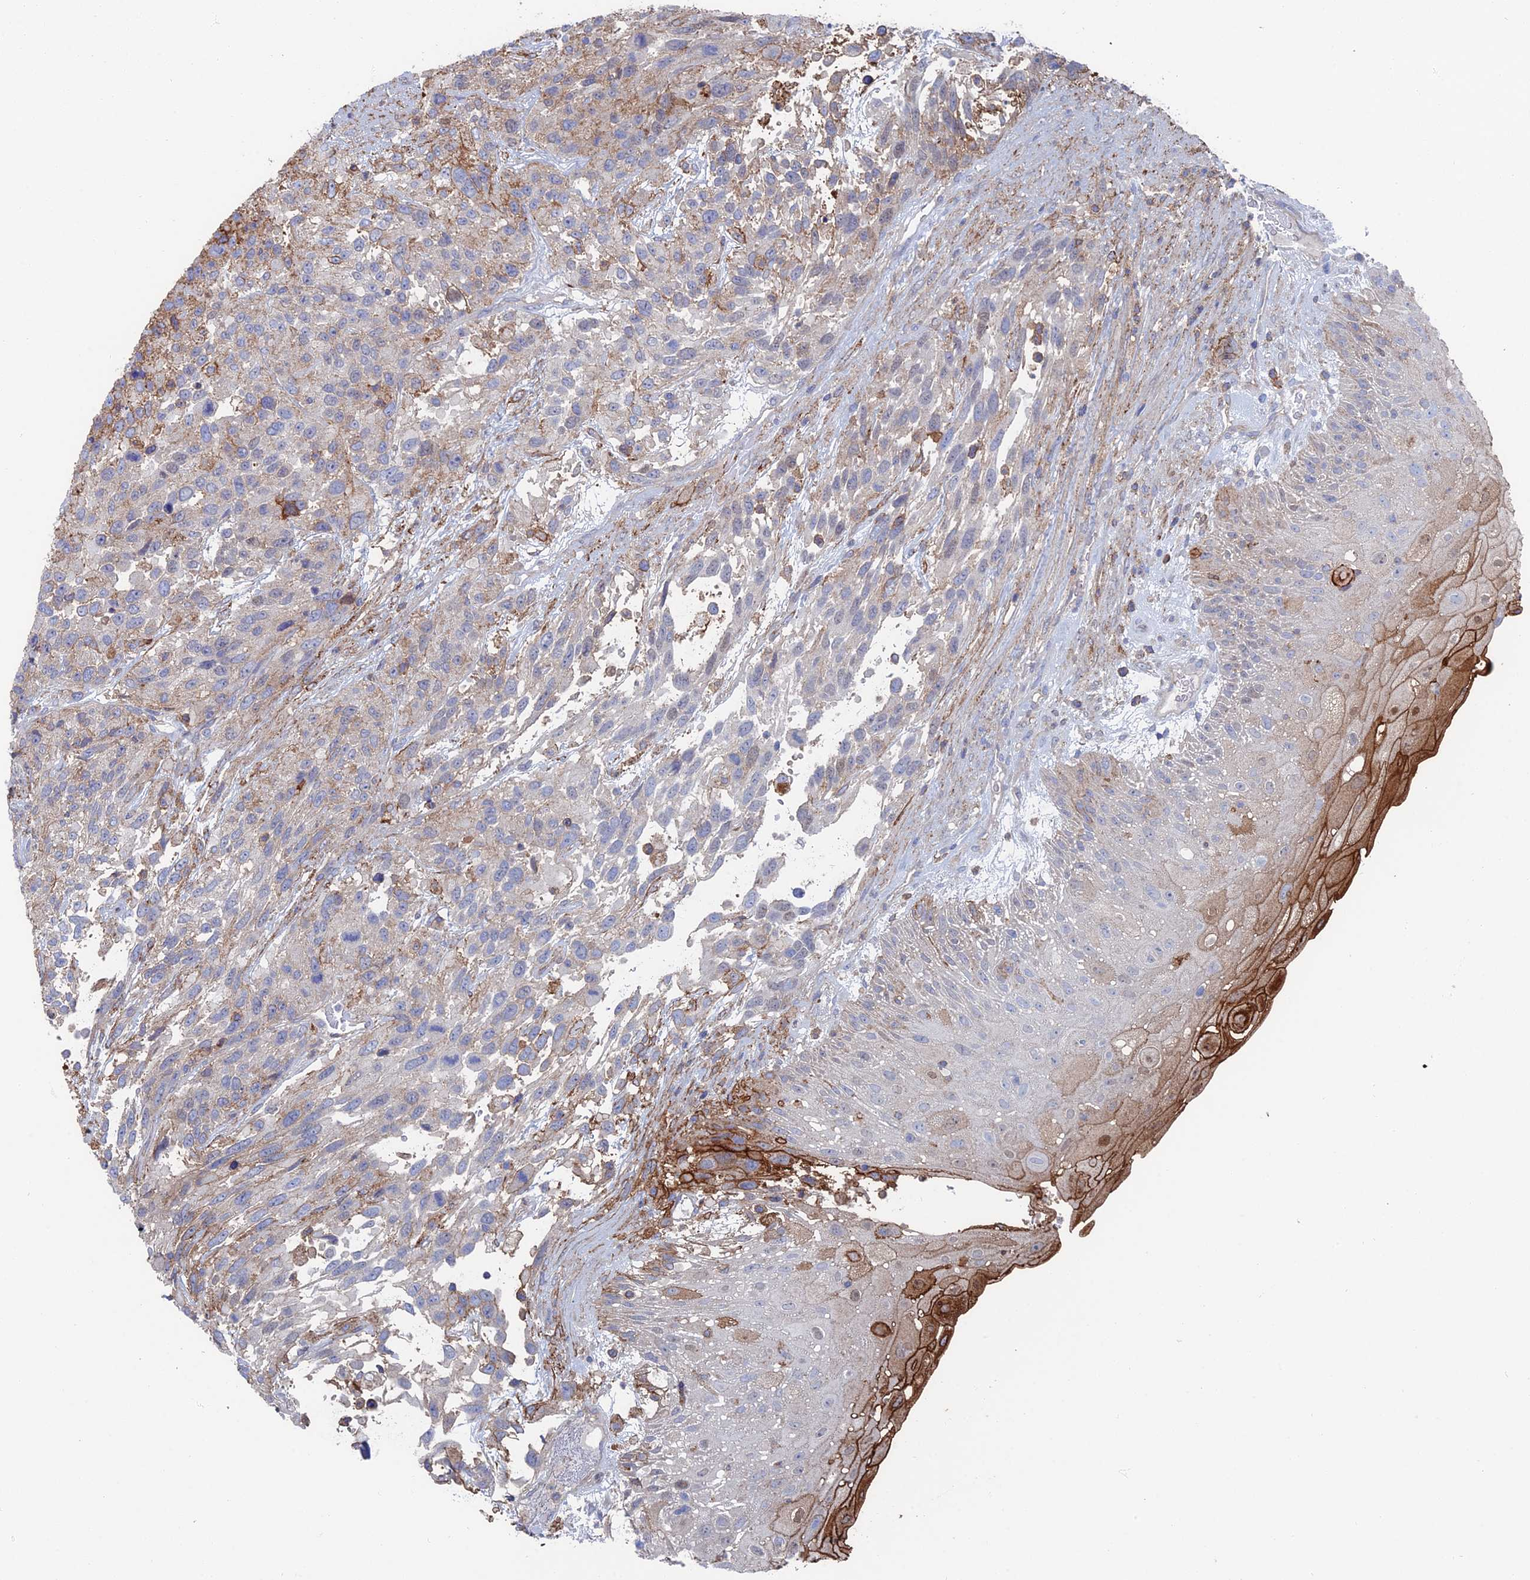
{"staining": {"intensity": "moderate", "quantity": "<25%", "location": "cytoplasmic/membranous"}, "tissue": "urothelial cancer", "cell_type": "Tumor cells", "image_type": "cancer", "snomed": [{"axis": "morphology", "description": "Urothelial carcinoma, High grade"}, {"axis": "topography", "description": "Urinary bladder"}], "caption": "A low amount of moderate cytoplasmic/membranous staining is appreciated in approximately <25% of tumor cells in urothelial cancer tissue.", "gene": "SNX11", "patient": {"sex": "female", "age": 70}}